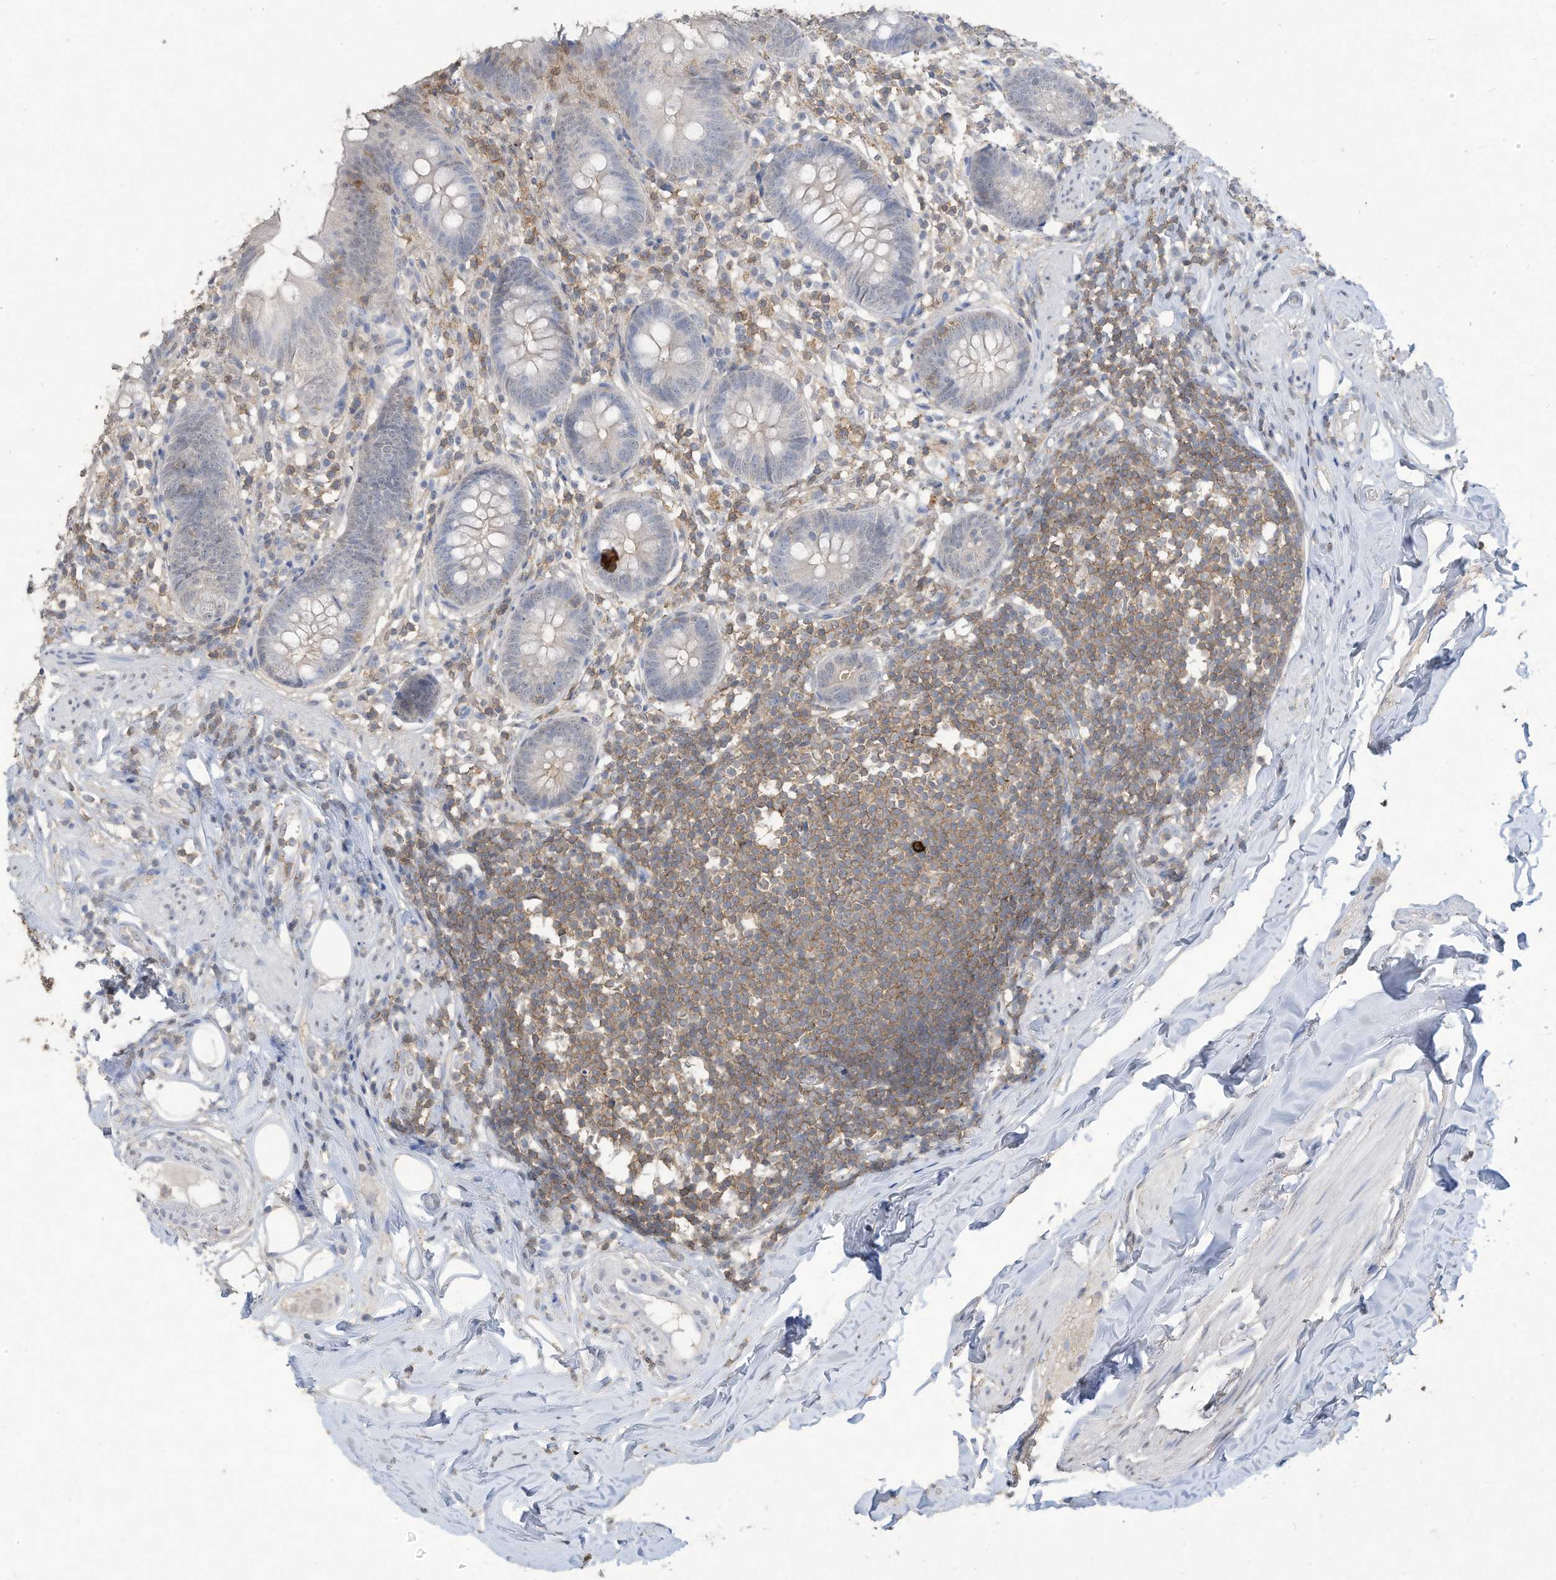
{"staining": {"intensity": "negative", "quantity": "none", "location": "none"}, "tissue": "appendix", "cell_type": "Glandular cells", "image_type": "normal", "snomed": [{"axis": "morphology", "description": "Normal tissue, NOS"}, {"axis": "topography", "description": "Appendix"}], "caption": "The photomicrograph displays no staining of glandular cells in normal appendix.", "gene": "HAS3", "patient": {"sex": "female", "age": 62}}